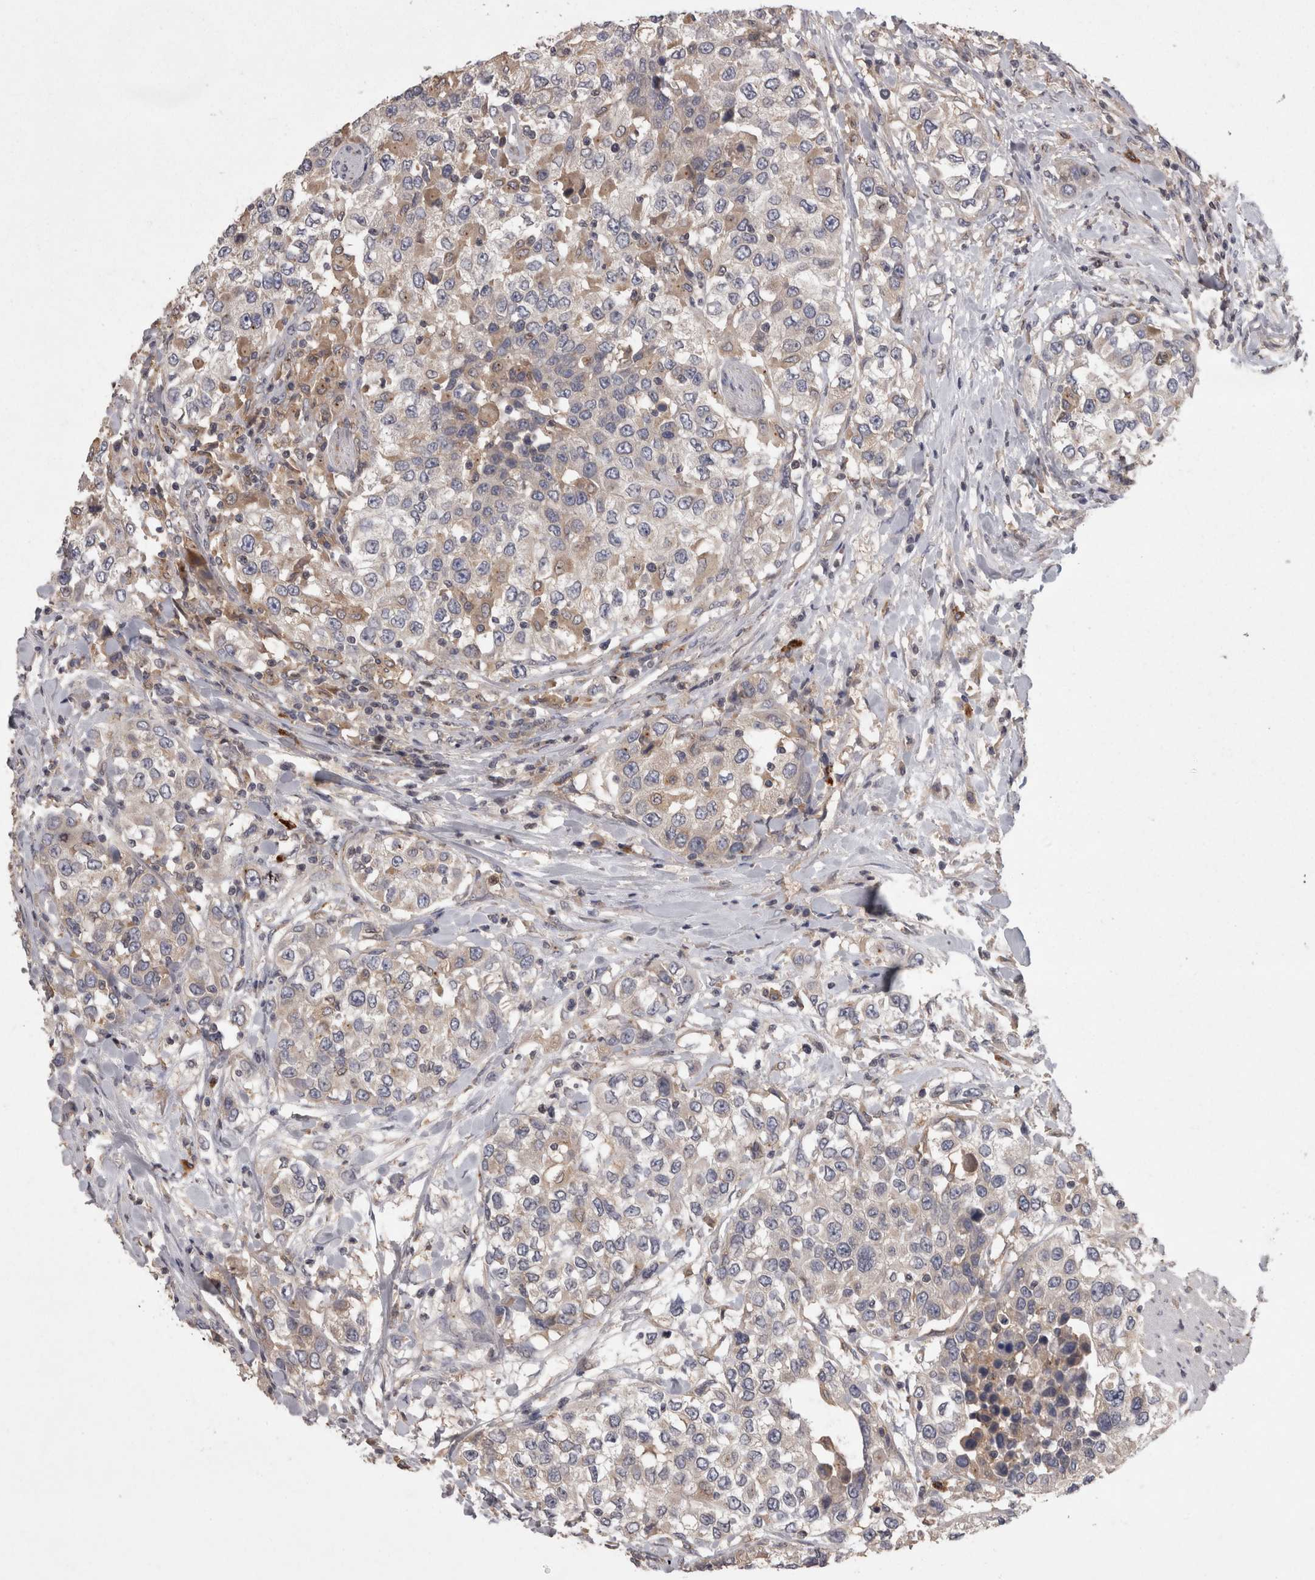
{"staining": {"intensity": "weak", "quantity": "<25%", "location": "cytoplasmic/membranous"}, "tissue": "urothelial cancer", "cell_type": "Tumor cells", "image_type": "cancer", "snomed": [{"axis": "morphology", "description": "Urothelial carcinoma, High grade"}, {"axis": "topography", "description": "Urinary bladder"}], "caption": "Tumor cells show no significant protein positivity in urothelial carcinoma (high-grade). Brightfield microscopy of IHC stained with DAB (brown) and hematoxylin (blue), captured at high magnification.", "gene": "PCM1", "patient": {"sex": "female", "age": 80}}